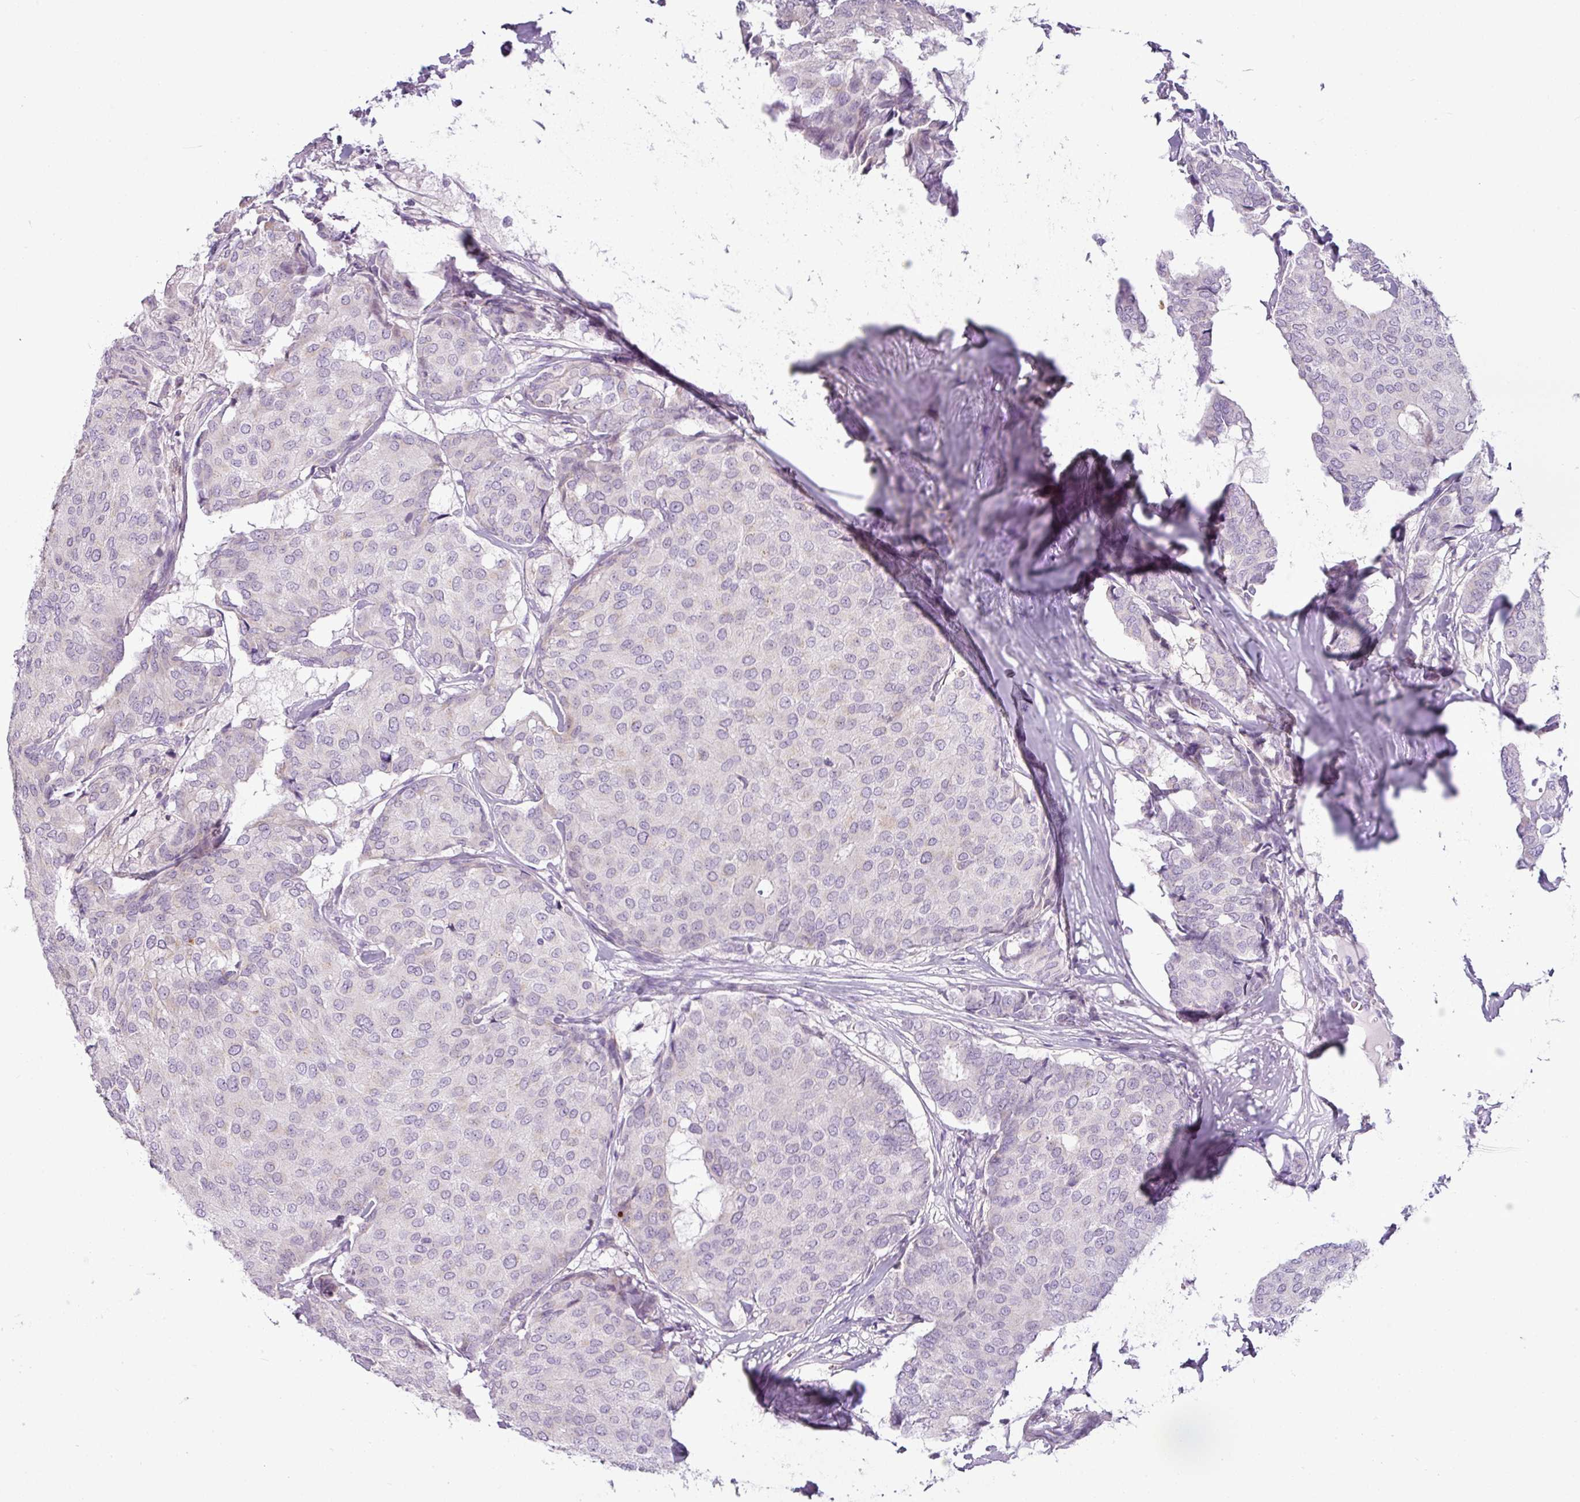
{"staining": {"intensity": "negative", "quantity": "none", "location": "none"}, "tissue": "breast cancer", "cell_type": "Tumor cells", "image_type": "cancer", "snomed": [{"axis": "morphology", "description": "Duct carcinoma"}, {"axis": "topography", "description": "Breast"}], "caption": "Immunohistochemistry (IHC) histopathology image of invasive ductal carcinoma (breast) stained for a protein (brown), which reveals no staining in tumor cells. (DAB (3,3'-diaminobenzidine) IHC with hematoxylin counter stain).", "gene": "HMCN2", "patient": {"sex": "female", "age": 75}}